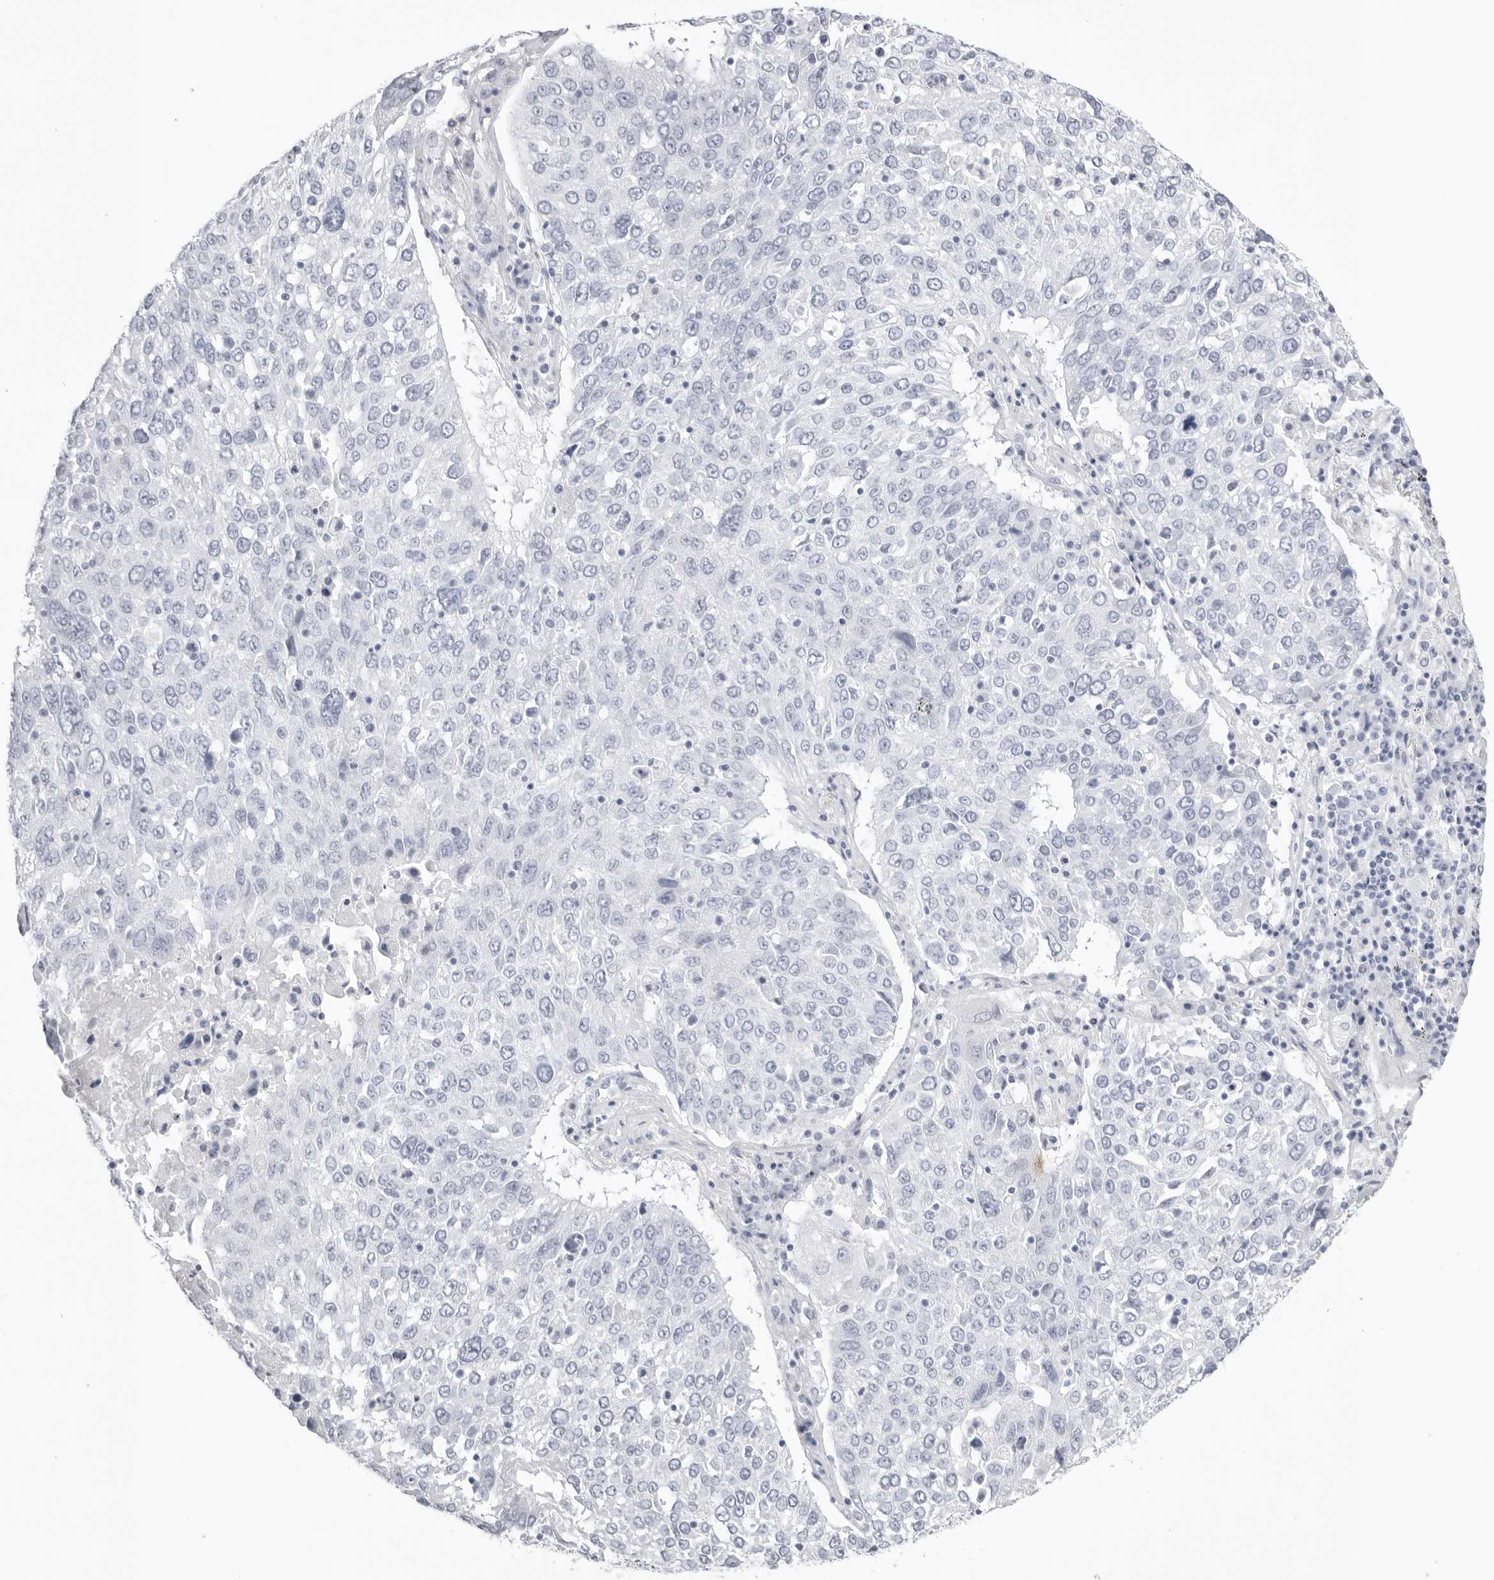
{"staining": {"intensity": "negative", "quantity": "none", "location": "none"}, "tissue": "lung cancer", "cell_type": "Tumor cells", "image_type": "cancer", "snomed": [{"axis": "morphology", "description": "Squamous cell carcinoma, NOS"}, {"axis": "topography", "description": "Lung"}], "caption": "IHC histopathology image of human lung cancer (squamous cell carcinoma) stained for a protein (brown), which reveals no staining in tumor cells.", "gene": "KLK9", "patient": {"sex": "male", "age": 65}}